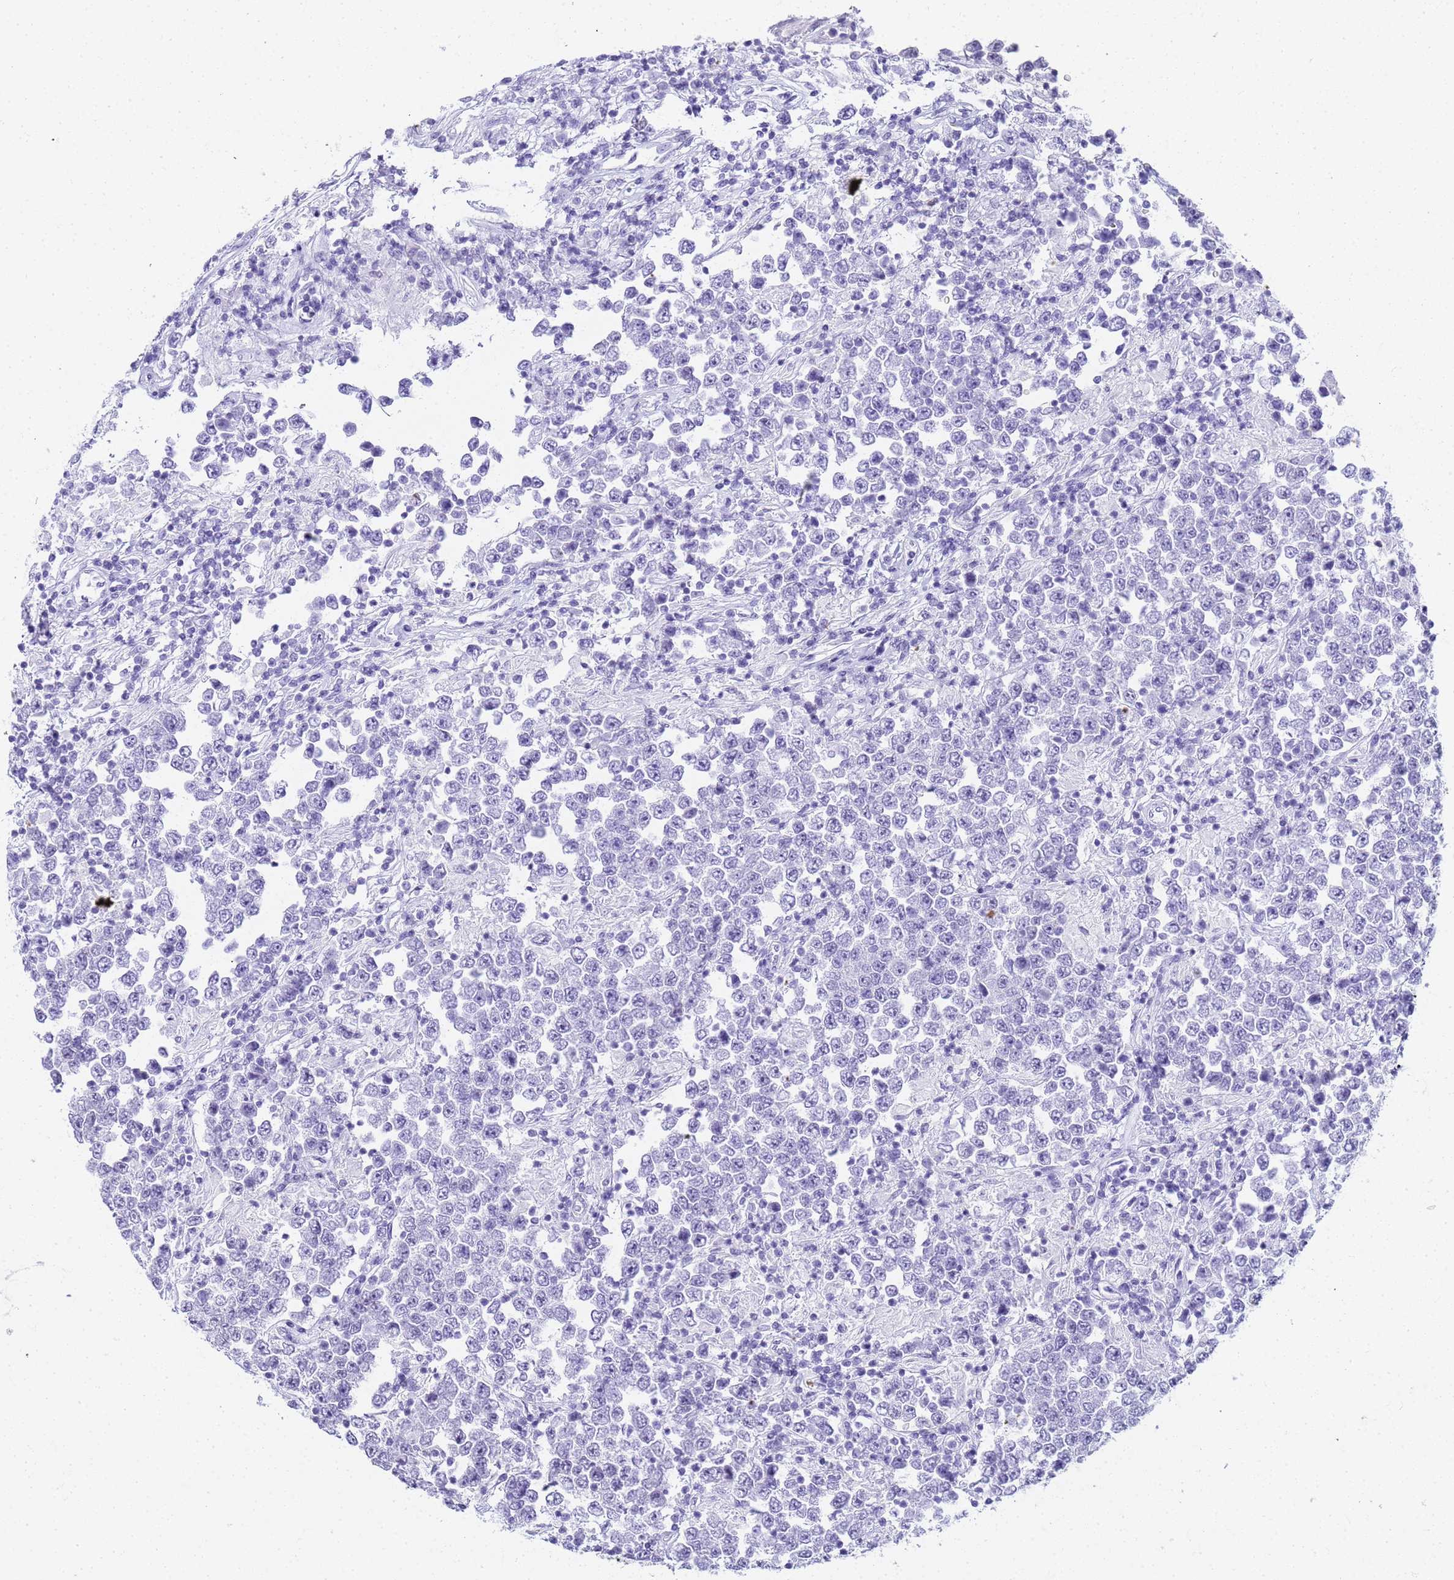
{"staining": {"intensity": "negative", "quantity": "none", "location": "none"}, "tissue": "testis cancer", "cell_type": "Tumor cells", "image_type": "cancer", "snomed": [{"axis": "morphology", "description": "Normal tissue, NOS"}, {"axis": "morphology", "description": "Urothelial carcinoma, High grade"}, {"axis": "morphology", "description": "Seminoma, NOS"}, {"axis": "morphology", "description": "Carcinoma, Embryonal, NOS"}, {"axis": "topography", "description": "Urinary bladder"}, {"axis": "topography", "description": "Testis"}], "caption": "DAB immunohistochemical staining of human testis urothelial carcinoma (high-grade) shows no significant expression in tumor cells. (Stains: DAB IHC with hematoxylin counter stain, Microscopy: brightfield microscopy at high magnification).", "gene": "SLC7A9", "patient": {"sex": "male", "age": 41}}